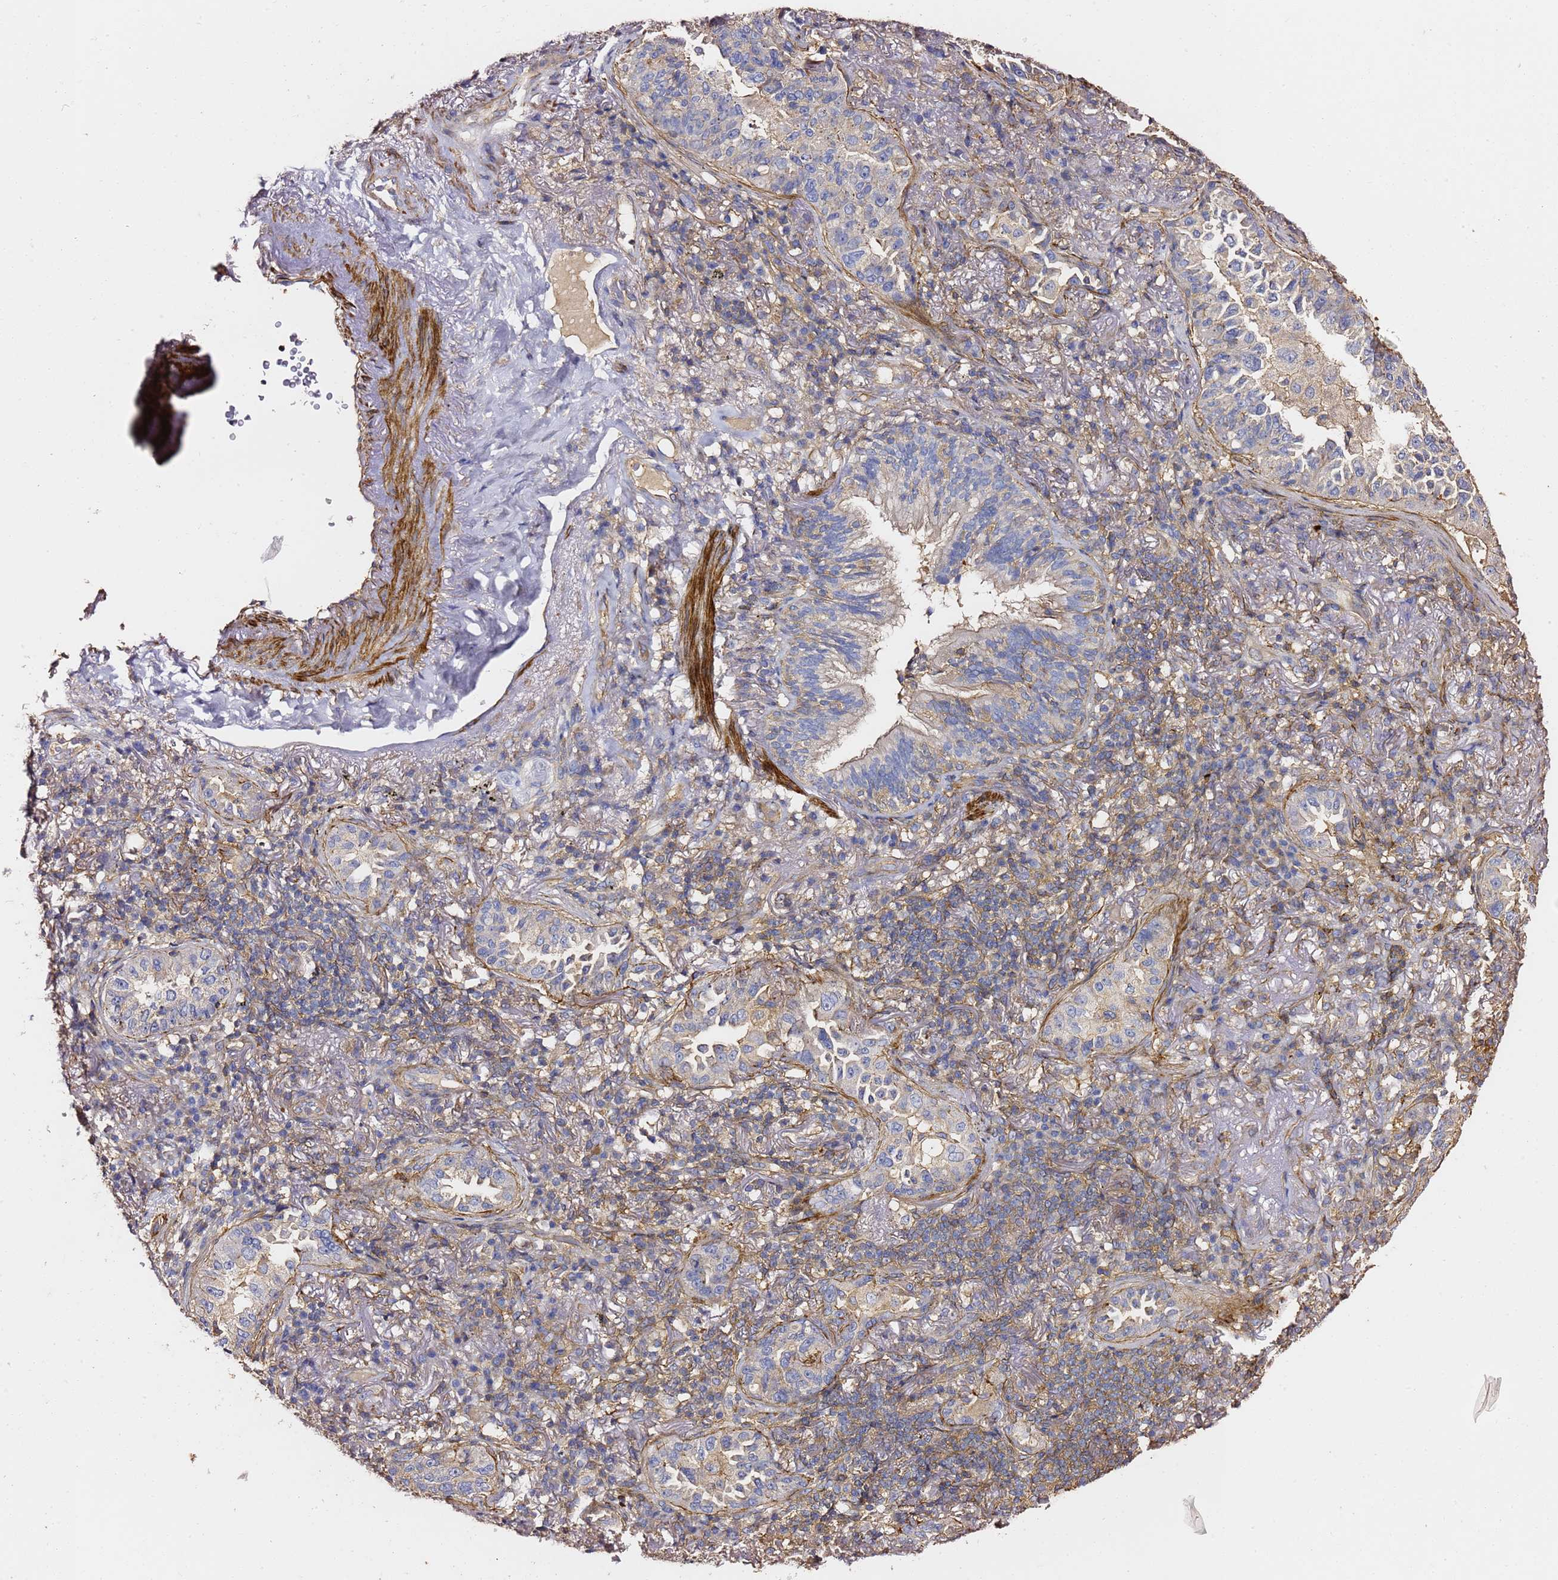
{"staining": {"intensity": "negative", "quantity": "none", "location": "none"}, "tissue": "lung cancer", "cell_type": "Tumor cells", "image_type": "cancer", "snomed": [{"axis": "morphology", "description": "Adenocarcinoma, NOS"}, {"axis": "topography", "description": "Lung"}], "caption": "Immunohistochemical staining of human lung adenocarcinoma shows no significant positivity in tumor cells.", "gene": "ZFP36L2", "patient": {"sex": "female", "age": 69}}